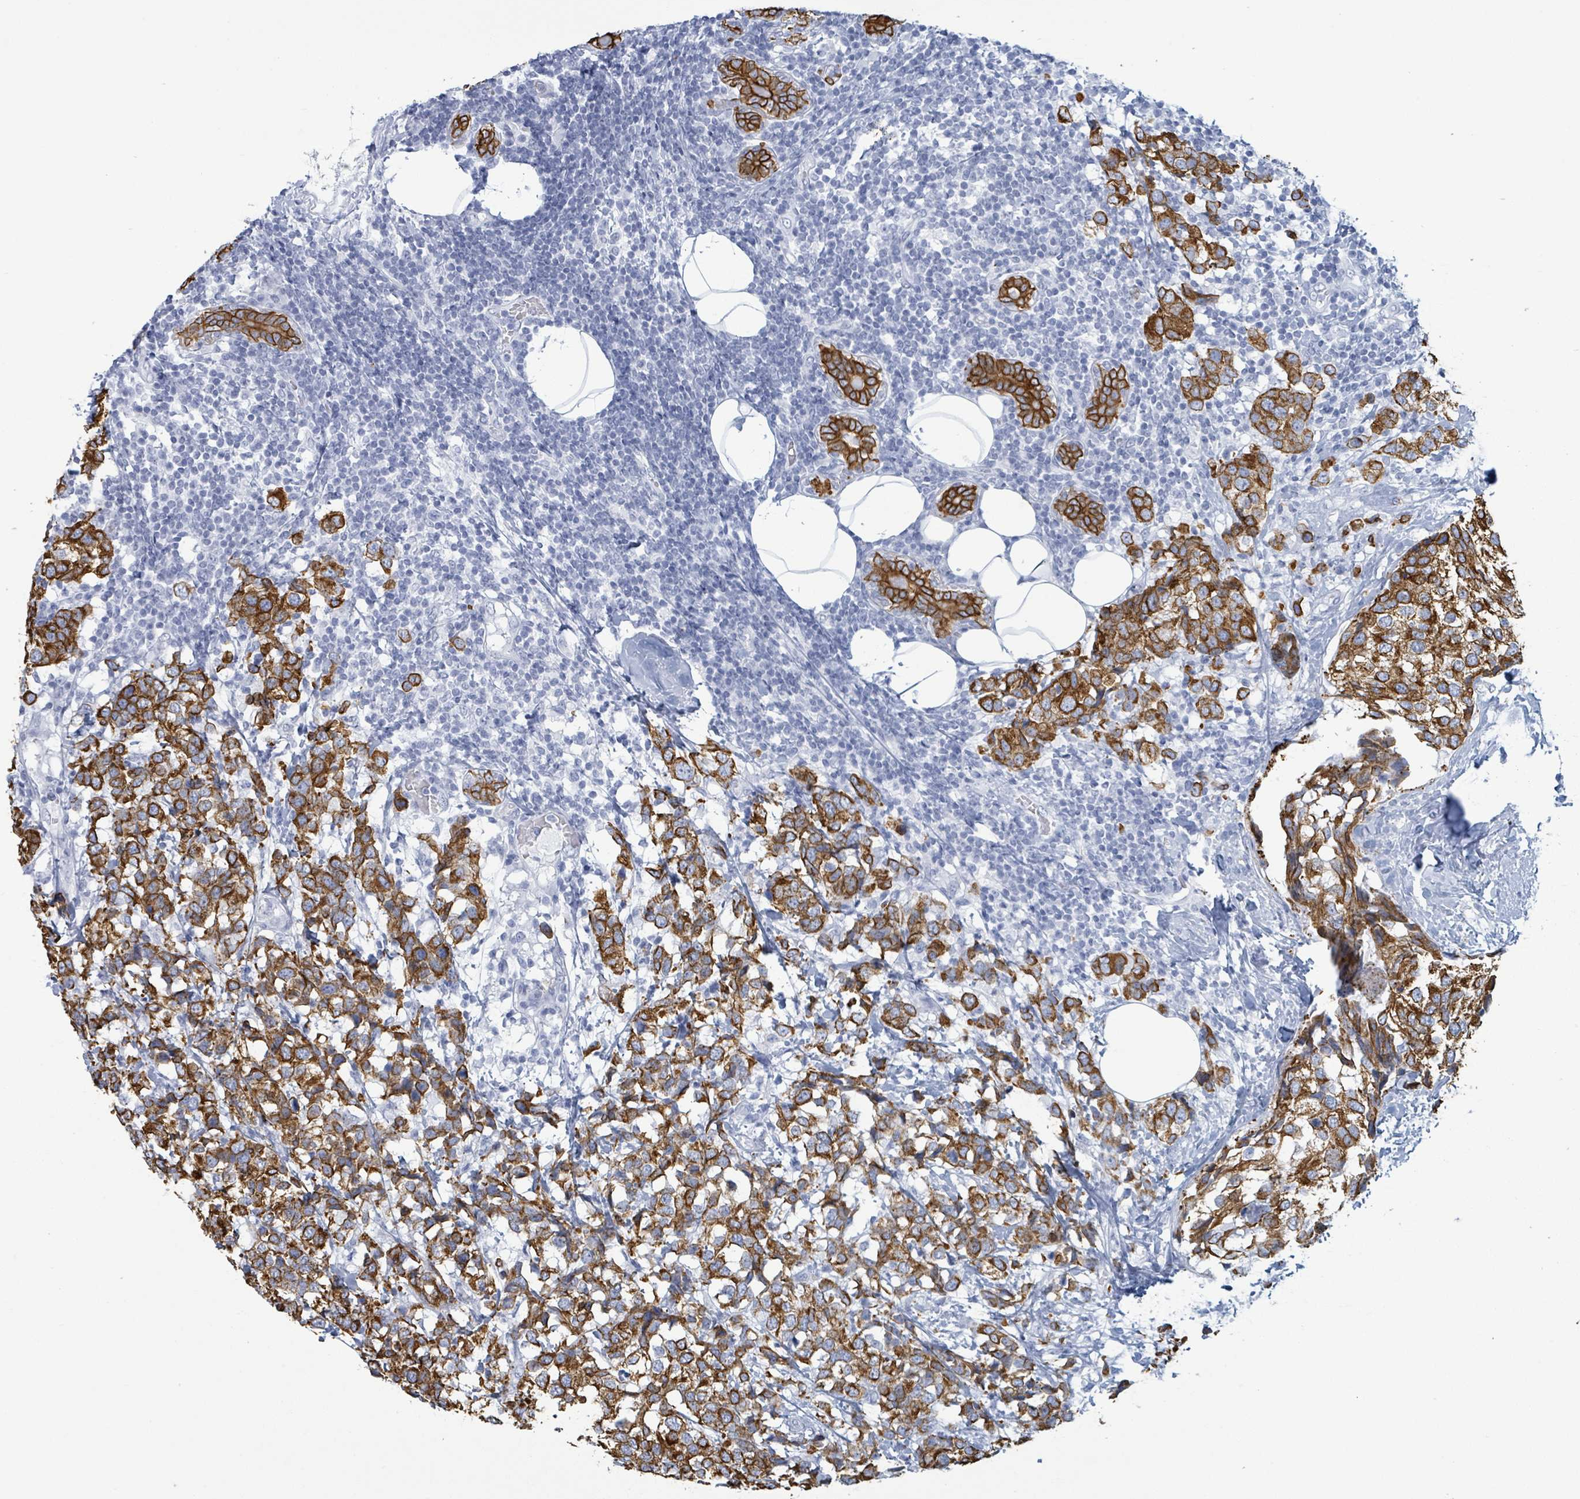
{"staining": {"intensity": "strong", "quantity": ">75%", "location": "cytoplasmic/membranous"}, "tissue": "breast cancer", "cell_type": "Tumor cells", "image_type": "cancer", "snomed": [{"axis": "morphology", "description": "Lobular carcinoma"}, {"axis": "topography", "description": "Breast"}], "caption": "There is high levels of strong cytoplasmic/membranous expression in tumor cells of breast lobular carcinoma, as demonstrated by immunohistochemical staining (brown color).", "gene": "KRT8", "patient": {"sex": "female", "age": 59}}